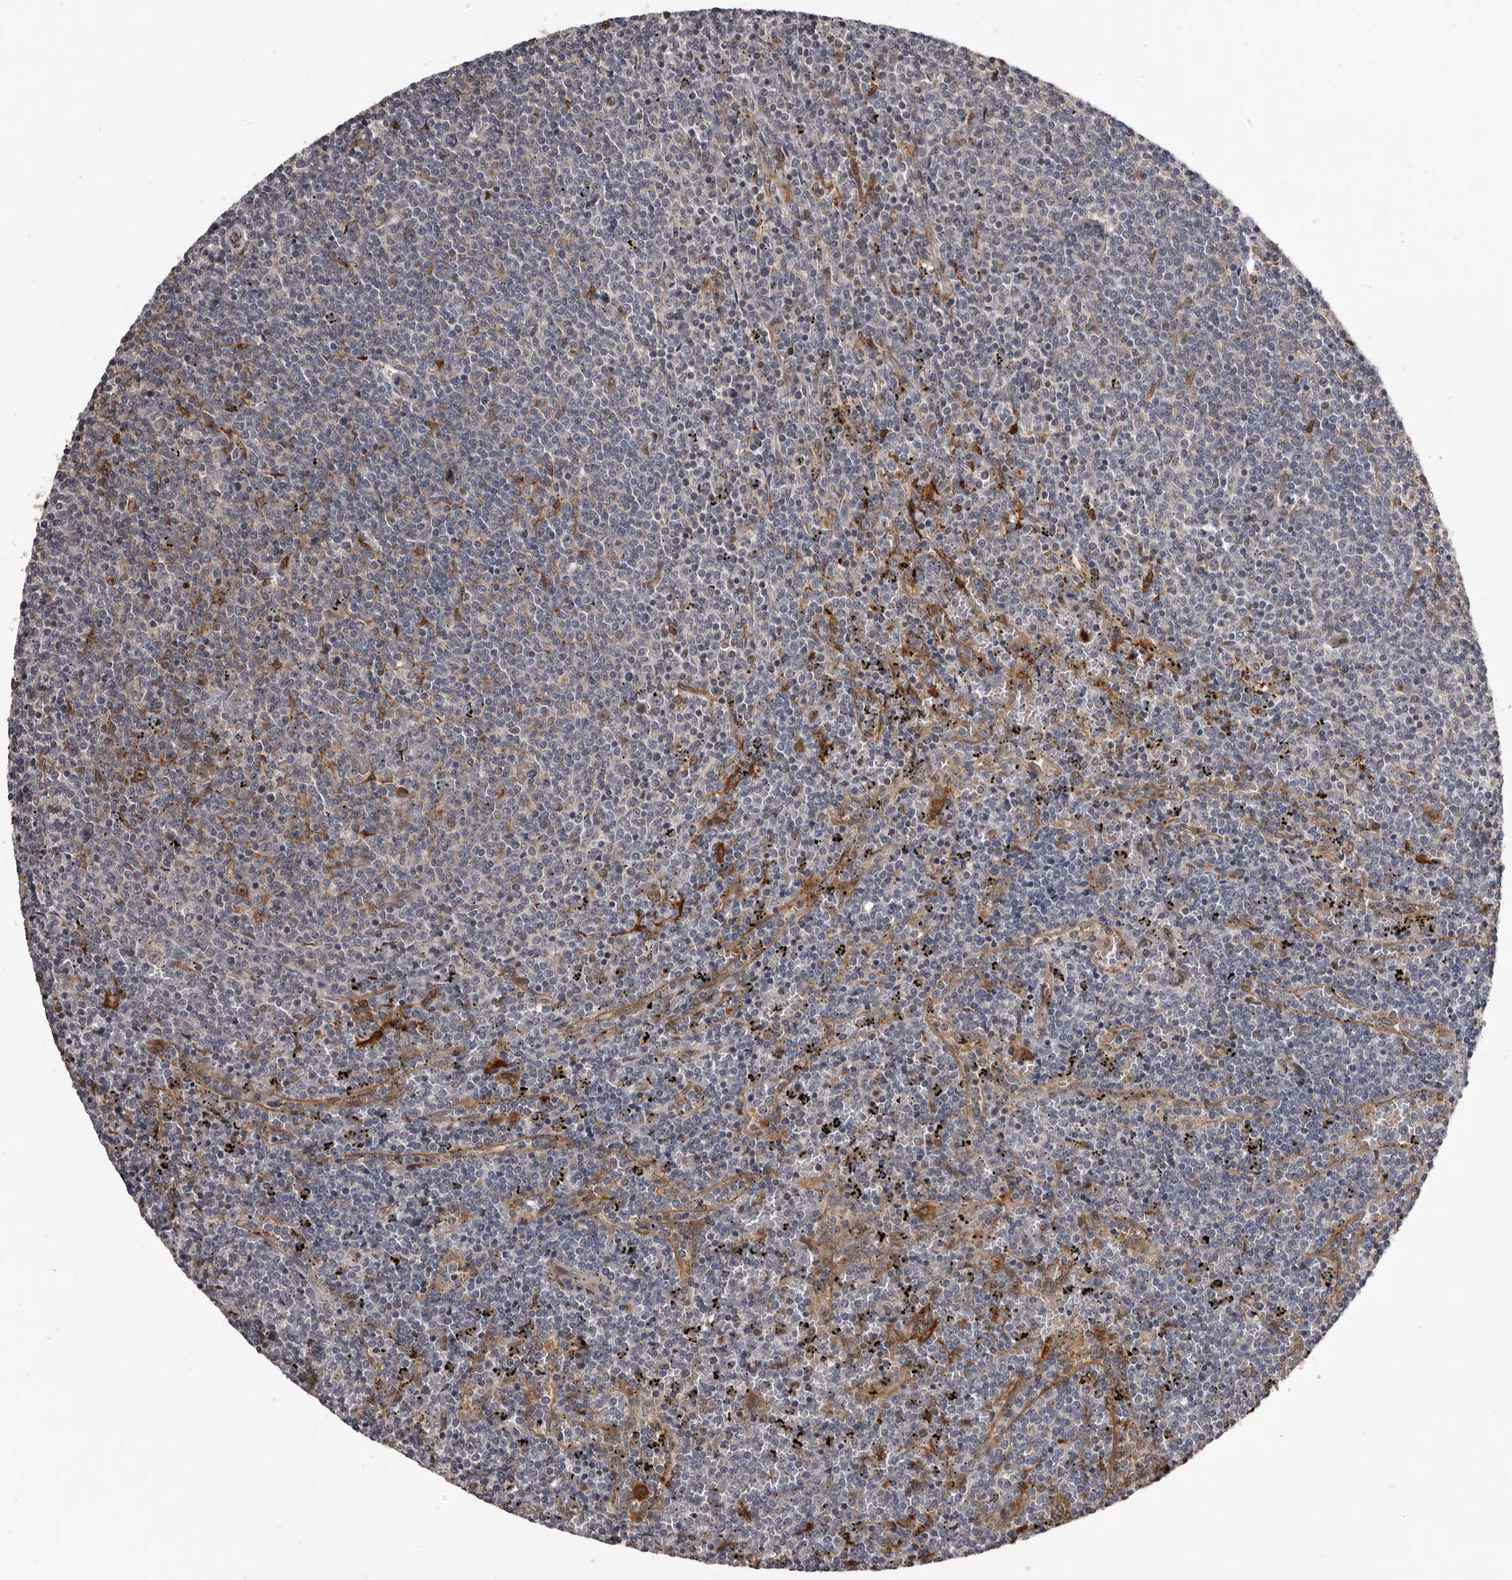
{"staining": {"intensity": "weak", "quantity": "<25%", "location": "cytoplasmic/membranous"}, "tissue": "lymphoma", "cell_type": "Tumor cells", "image_type": "cancer", "snomed": [{"axis": "morphology", "description": "Malignant lymphoma, non-Hodgkin's type, Low grade"}, {"axis": "topography", "description": "Spleen"}], "caption": "DAB (3,3'-diaminobenzidine) immunohistochemical staining of malignant lymphoma, non-Hodgkin's type (low-grade) reveals no significant staining in tumor cells.", "gene": "ADAMTS20", "patient": {"sex": "female", "age": 50}}